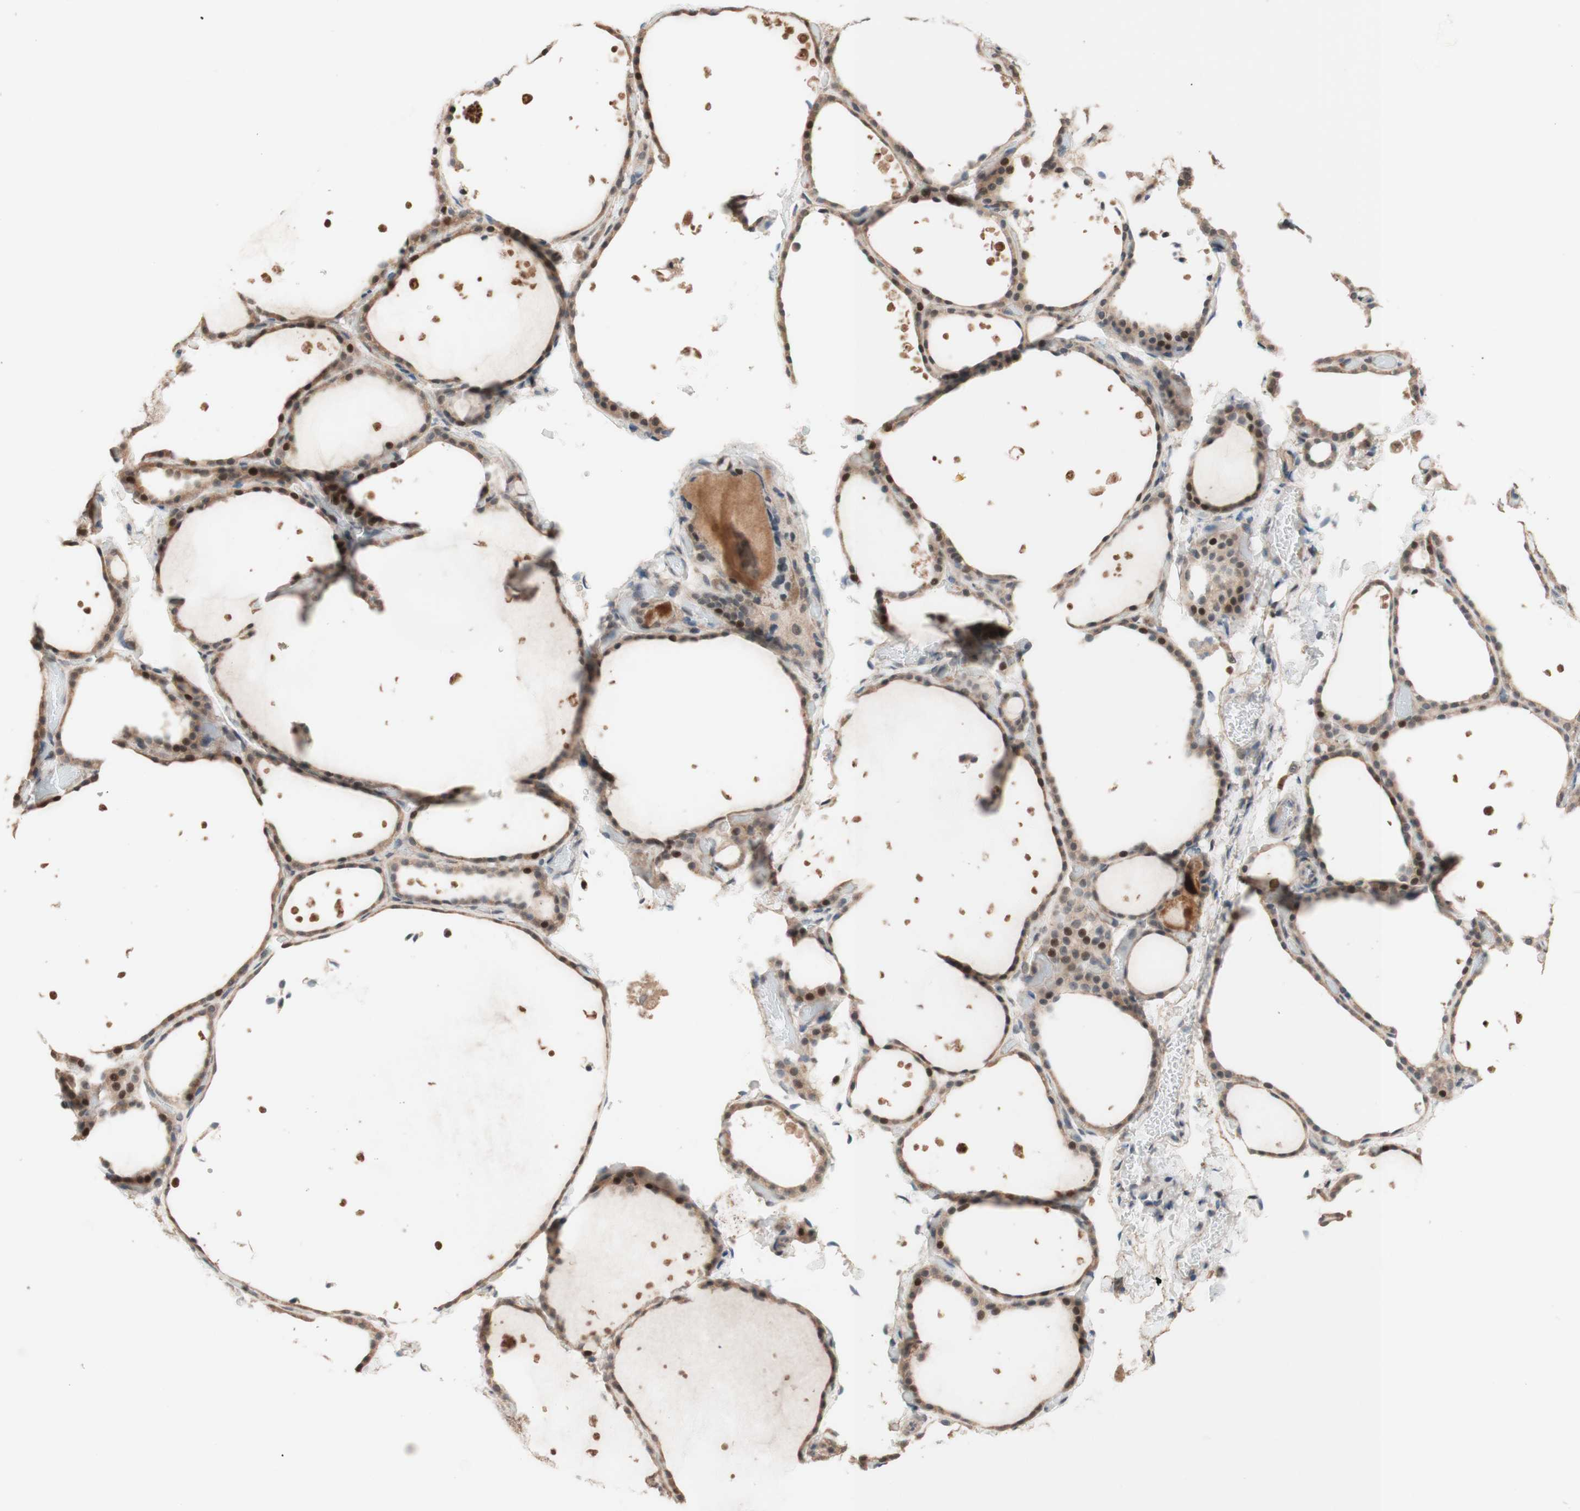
{"staining": {"intensity": "moderate", "quantity": ">75%", "location": "cytoplasmic/membranous"}, "tissue": "thyroid gland", "cell_type": "Glandular cells", "image_type": "normal", "snomed": [{"axis": "morphology", "description": "Normal tissue, NOS"}, {"axis": "topography", "description": "Thyroid gland"}], "caption": "Thyroid gland stained for a protein (brown) shows moderate cytoplasmic/membranous positive staining in about >75% of glandular cells.", "gene": "CCNC", "patient": {"sex": "female", "age": 44}}